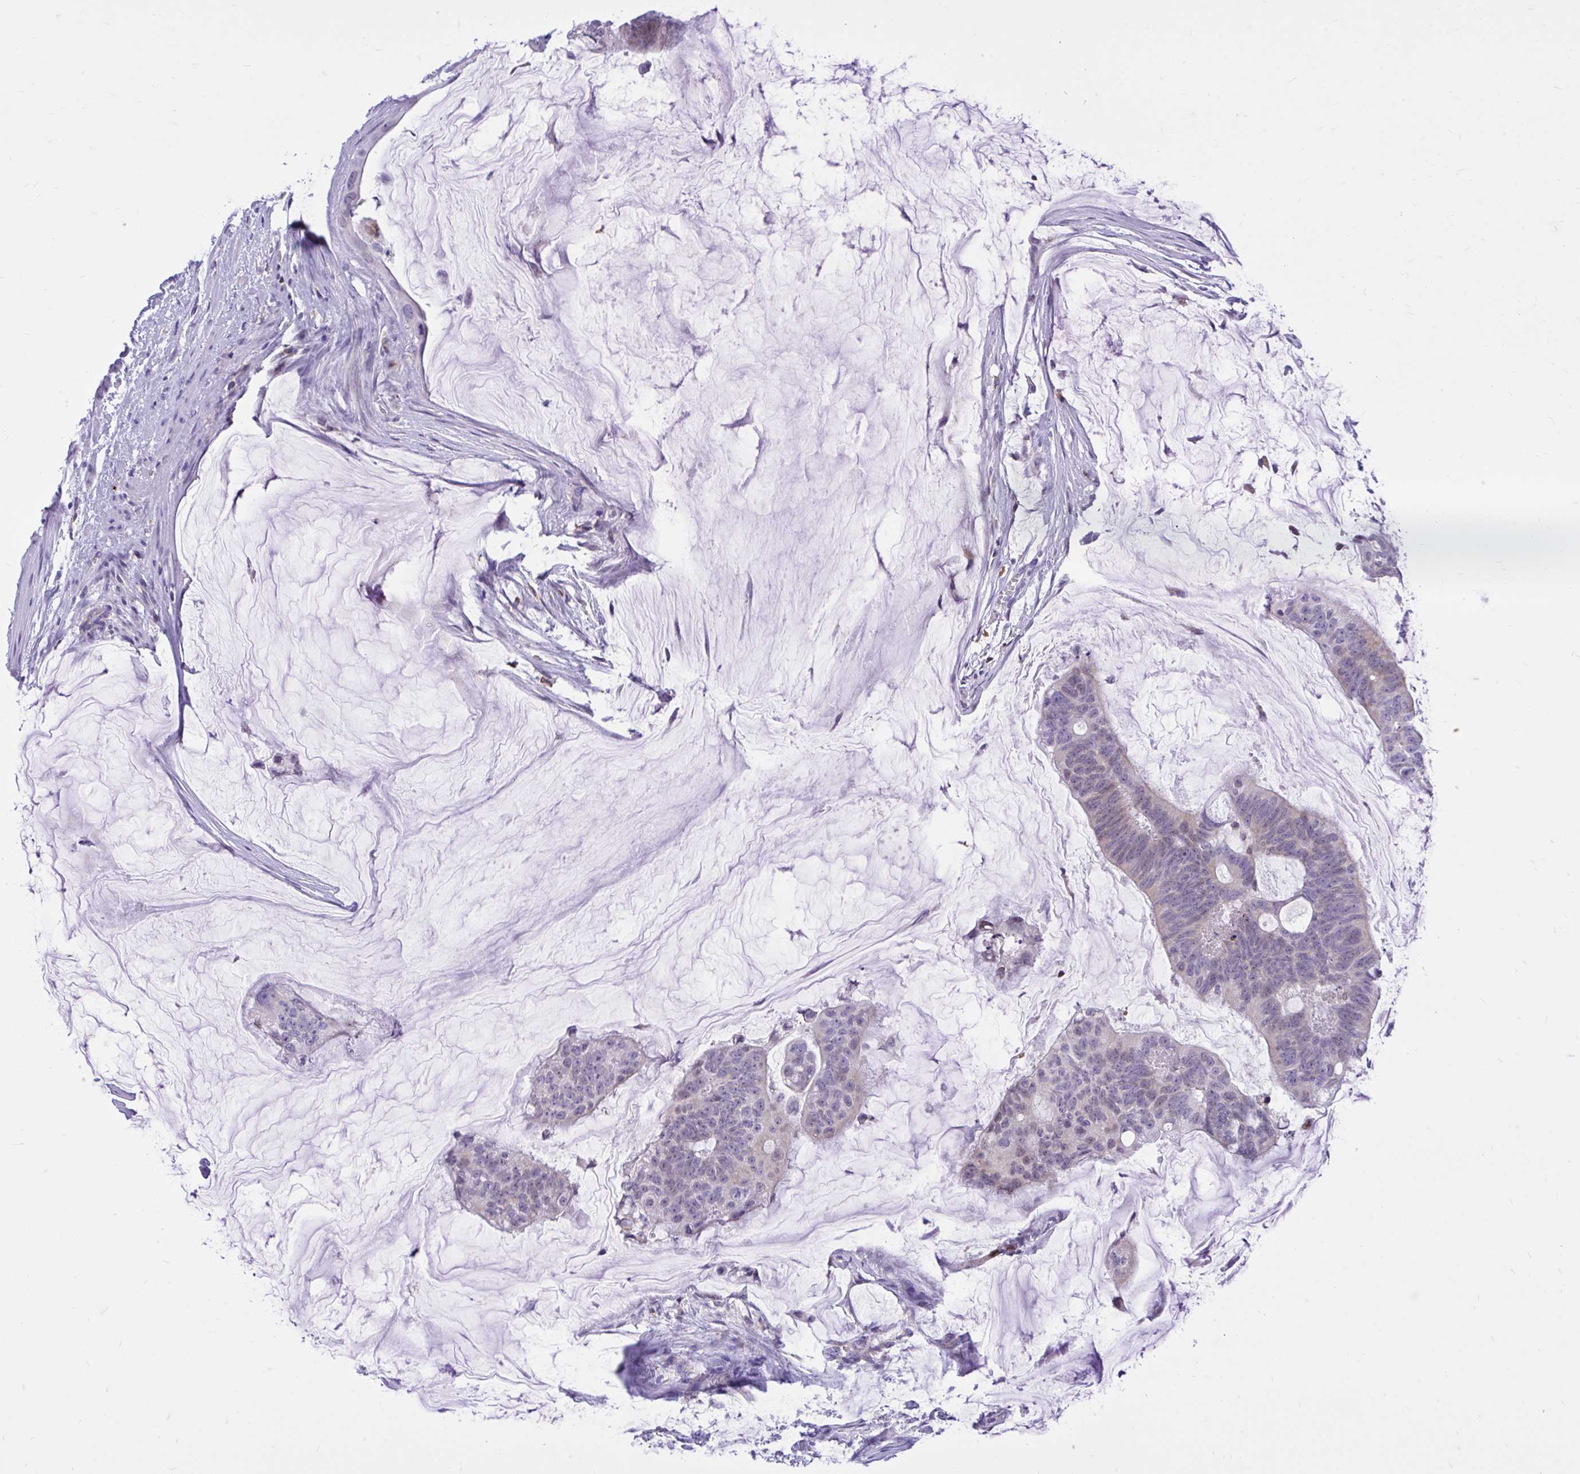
{"staining": {"intensity": "weak", "quantity": "<25%", "location": "nuclear"}, "tissue": "colorectal cancer", "cell_type": "Tumor cells", "image_type": "cancer", "snomed": [{"axis": "morphology", "description": "Adenocarcinoma, NOS"}, {"axis": "topography", "description": "Colon"}], "caption": "Immunohistochemistry of human colorectal cancer (adenocarcinoma) exhibits no expression in tumor cells.", "gene": "CXCL8", "patient": {"sex": "male", "age": 62}}